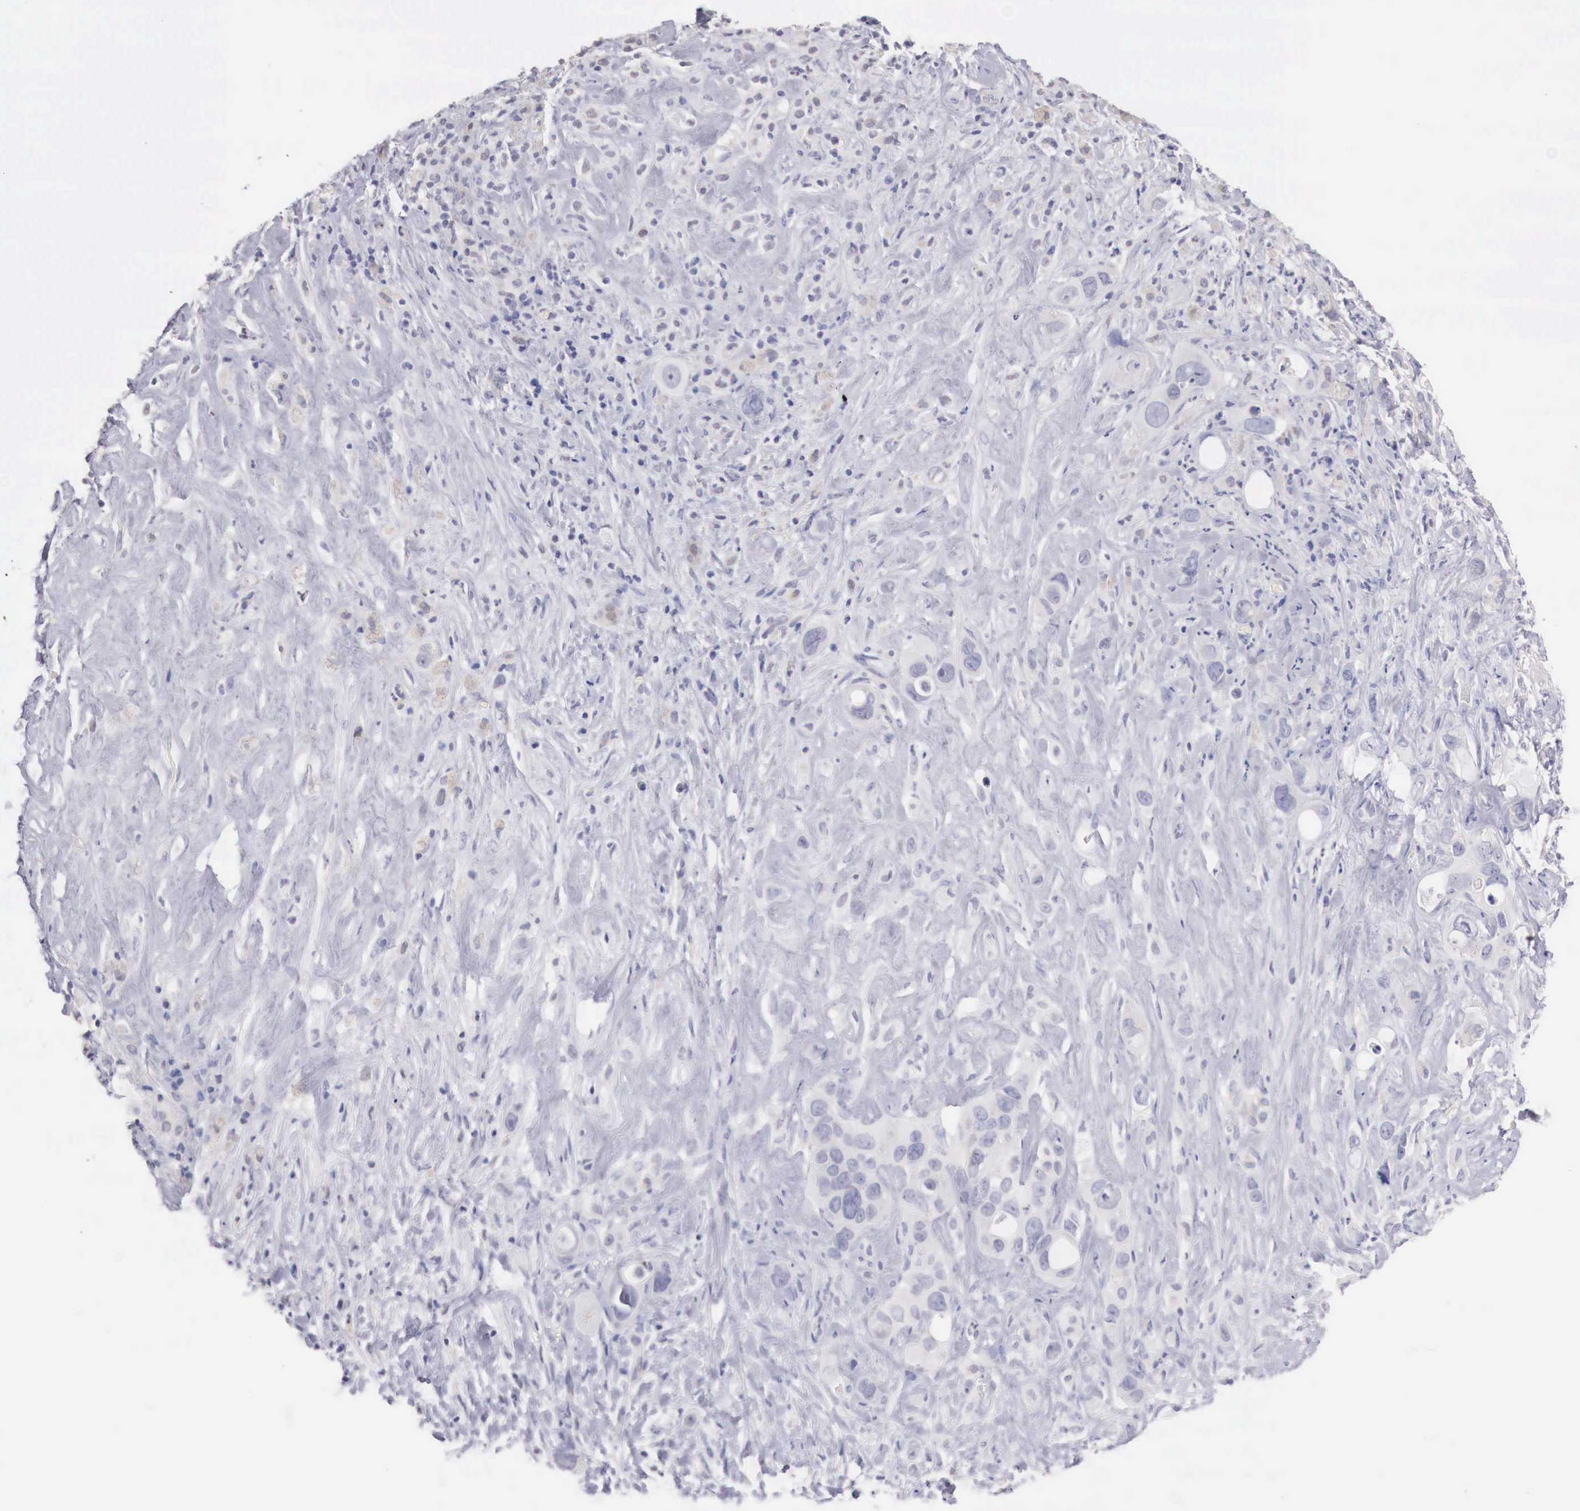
{"staining": {"intensity": "negative", "quantity": "none", "location": "none"}, "tissue": "liver cancer", "cell_type": "Tumor cells", "image_type": "cancer", "snomed": [{"axis": "morphology", "description": "Cholangiocarcinoma"}, {"axis": "topography", "description": "Liver"}], "caption": "Immunohistochemical staining of liver cholangiocarcinoma reveals no significant expression in tumor cells.", "gene": "TRIM13", "patient": {"sex": "female", "age": 79}}